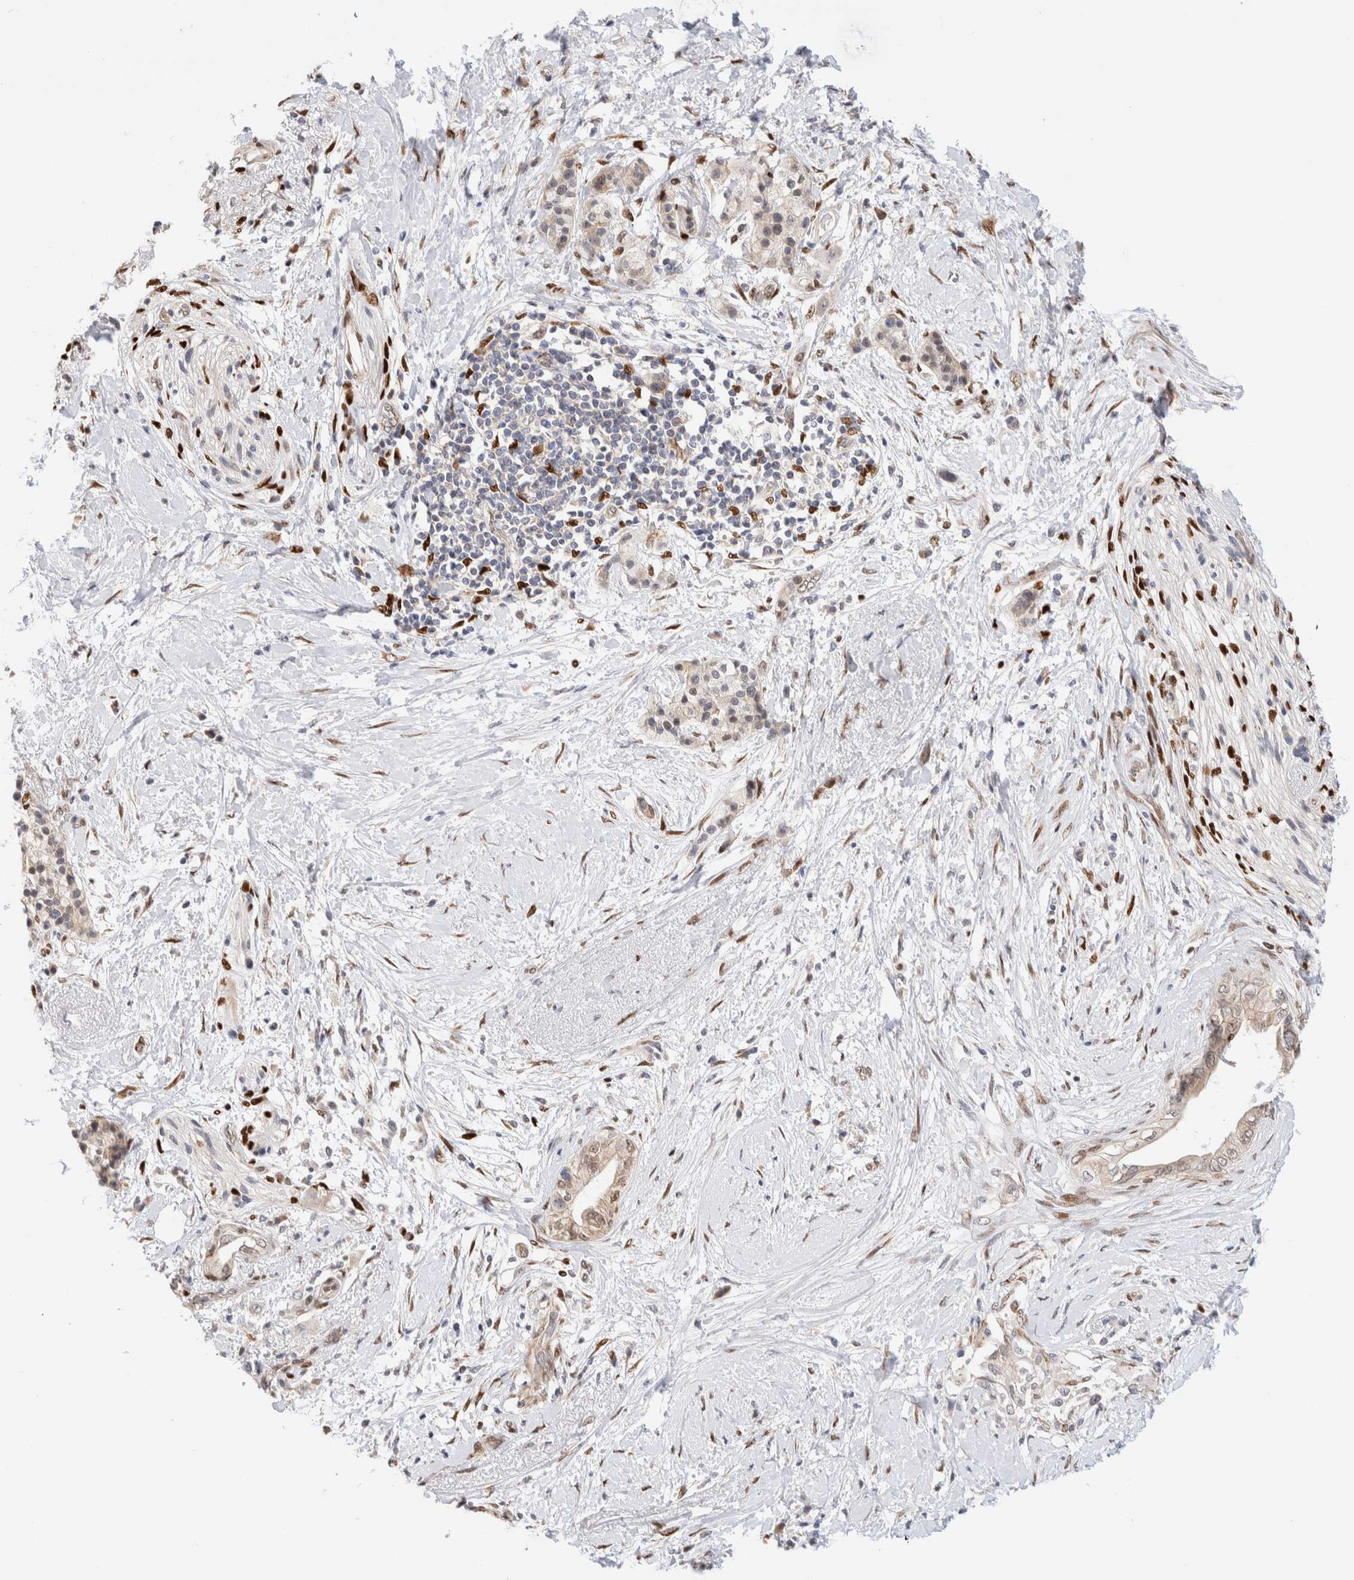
{"staining": {"intensity": "weak", "quantity": "25%-75%", "location": "cytoplasmic/membranous"}, "tissue": "pancreatic cancer", "cell_type": "Tumor cells", "image_type": "cancer", "snomed": [{"axis": "morphology", "description": "Normal tissue, NOS"}, {"axis": "morphology", "description": "Adenocarcinoma, NOS"}, {"axis": "topography", "description": "Pancreas"}, {"axis": "topography", "description": "Duodenum"}], "caption": "IHC staining of pancreatic cancer (adenocarcinoma), which shows low levels of weak cytoplasmic/membranous staining in approximately 25%-75% of tumor cells indicating weak cytoplasmic/membranous protein staining. The staining was performed using DAB (brown) for protein detection and nuclei were counterstained in hematoxylin (blue).", "gene": "NSMAF", "patient": {"sex": "female", "age": 60}}